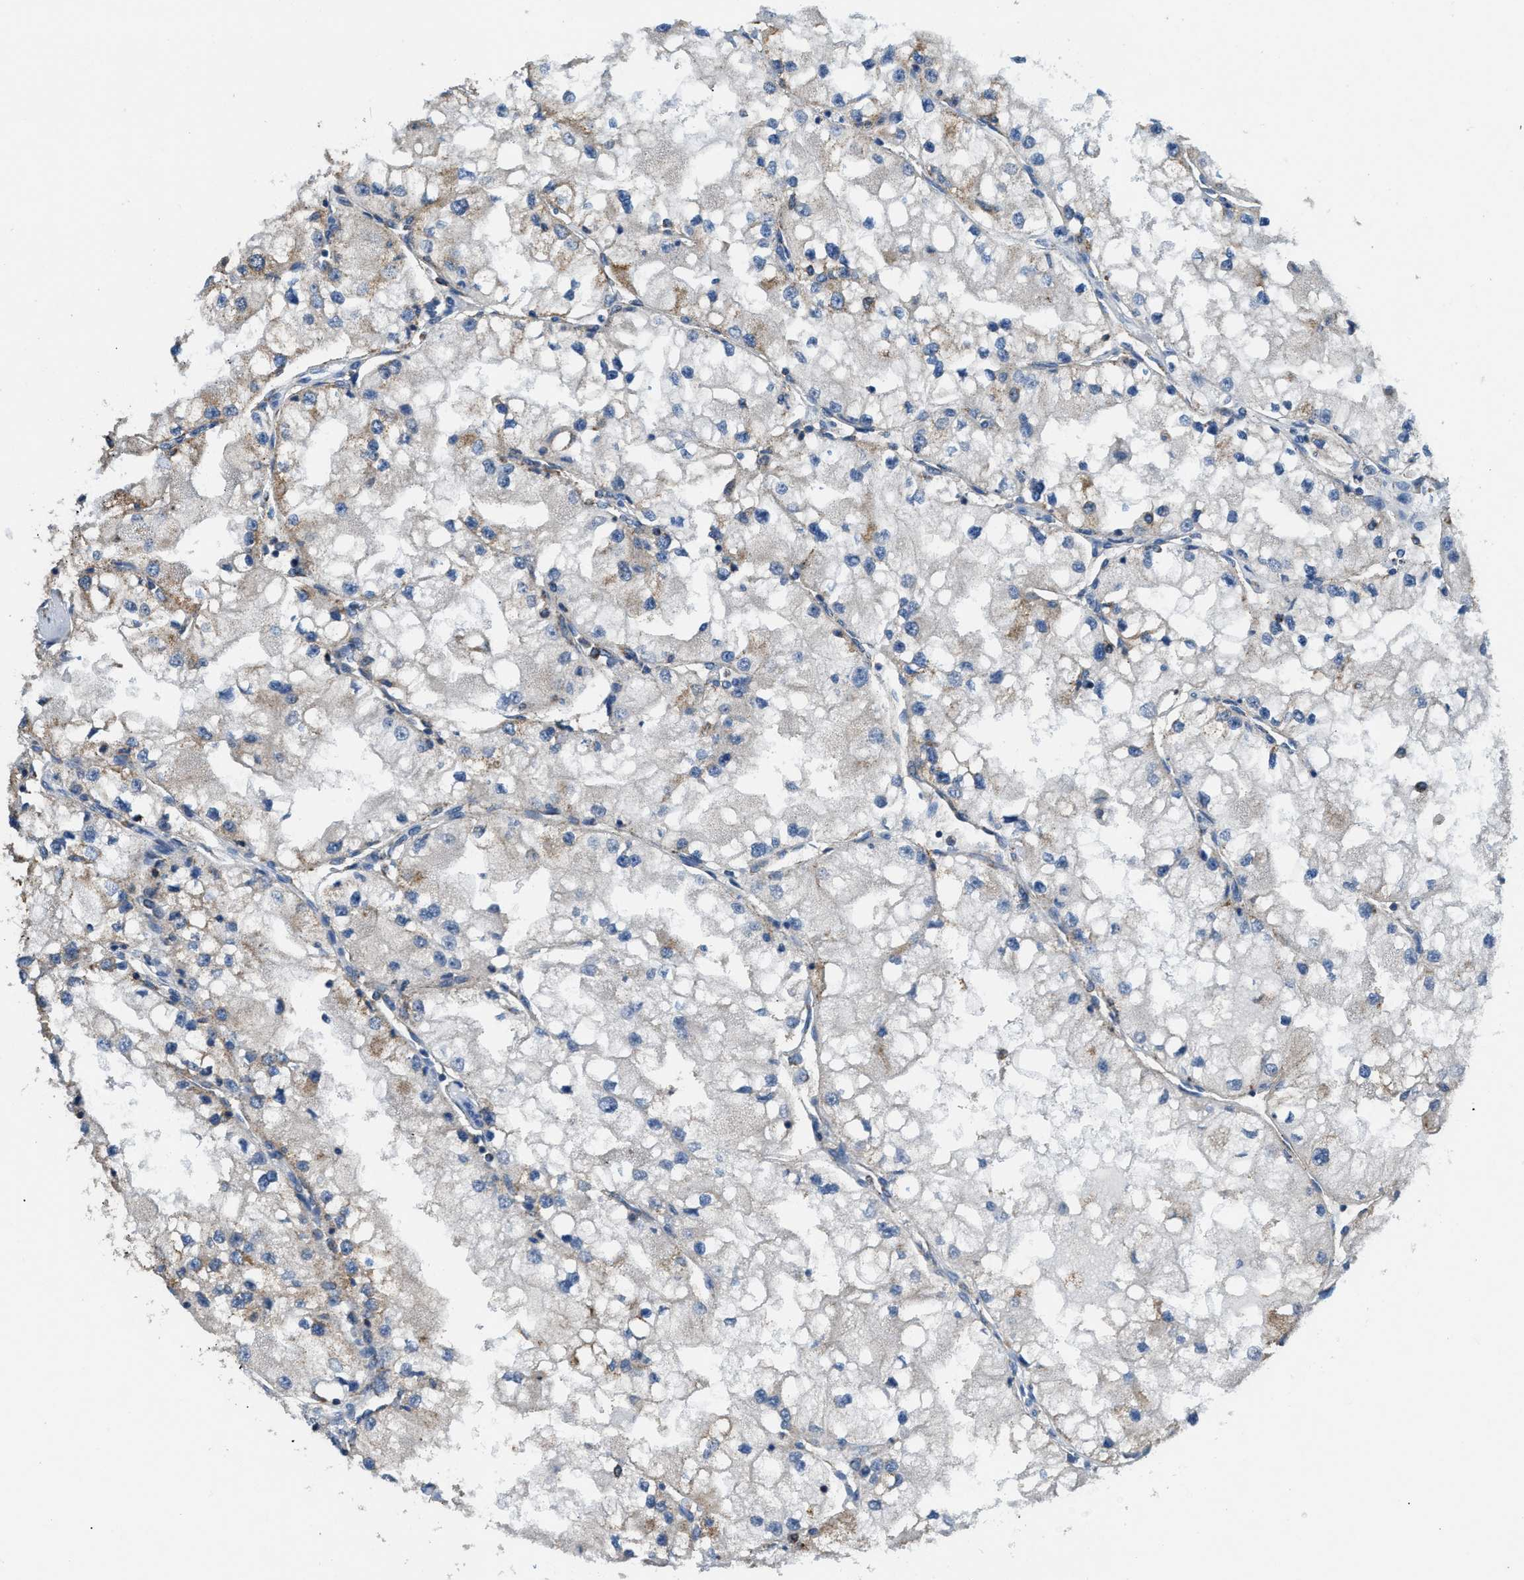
{"staining": {"intensity": "moderate", "quantity": "<25%", "location": "cytoplasmic/membranous"}, "tissue": "renal cancer", "cell_type": "Tumor cells", "image_type": "cancer", "snomed": [{"axis": "morphology", "description": "Adenocarcinoma, NOS"}, {"axis": "topography", "description": "Kidney"}], "caption": "Adenocarcinoma (renal) tissue exhibits moderate cytoplasmic/membranous staining in approximately <25% of tumor cells", "gene": "ETFB", "patient": {"sex": "male", "age": 68}}